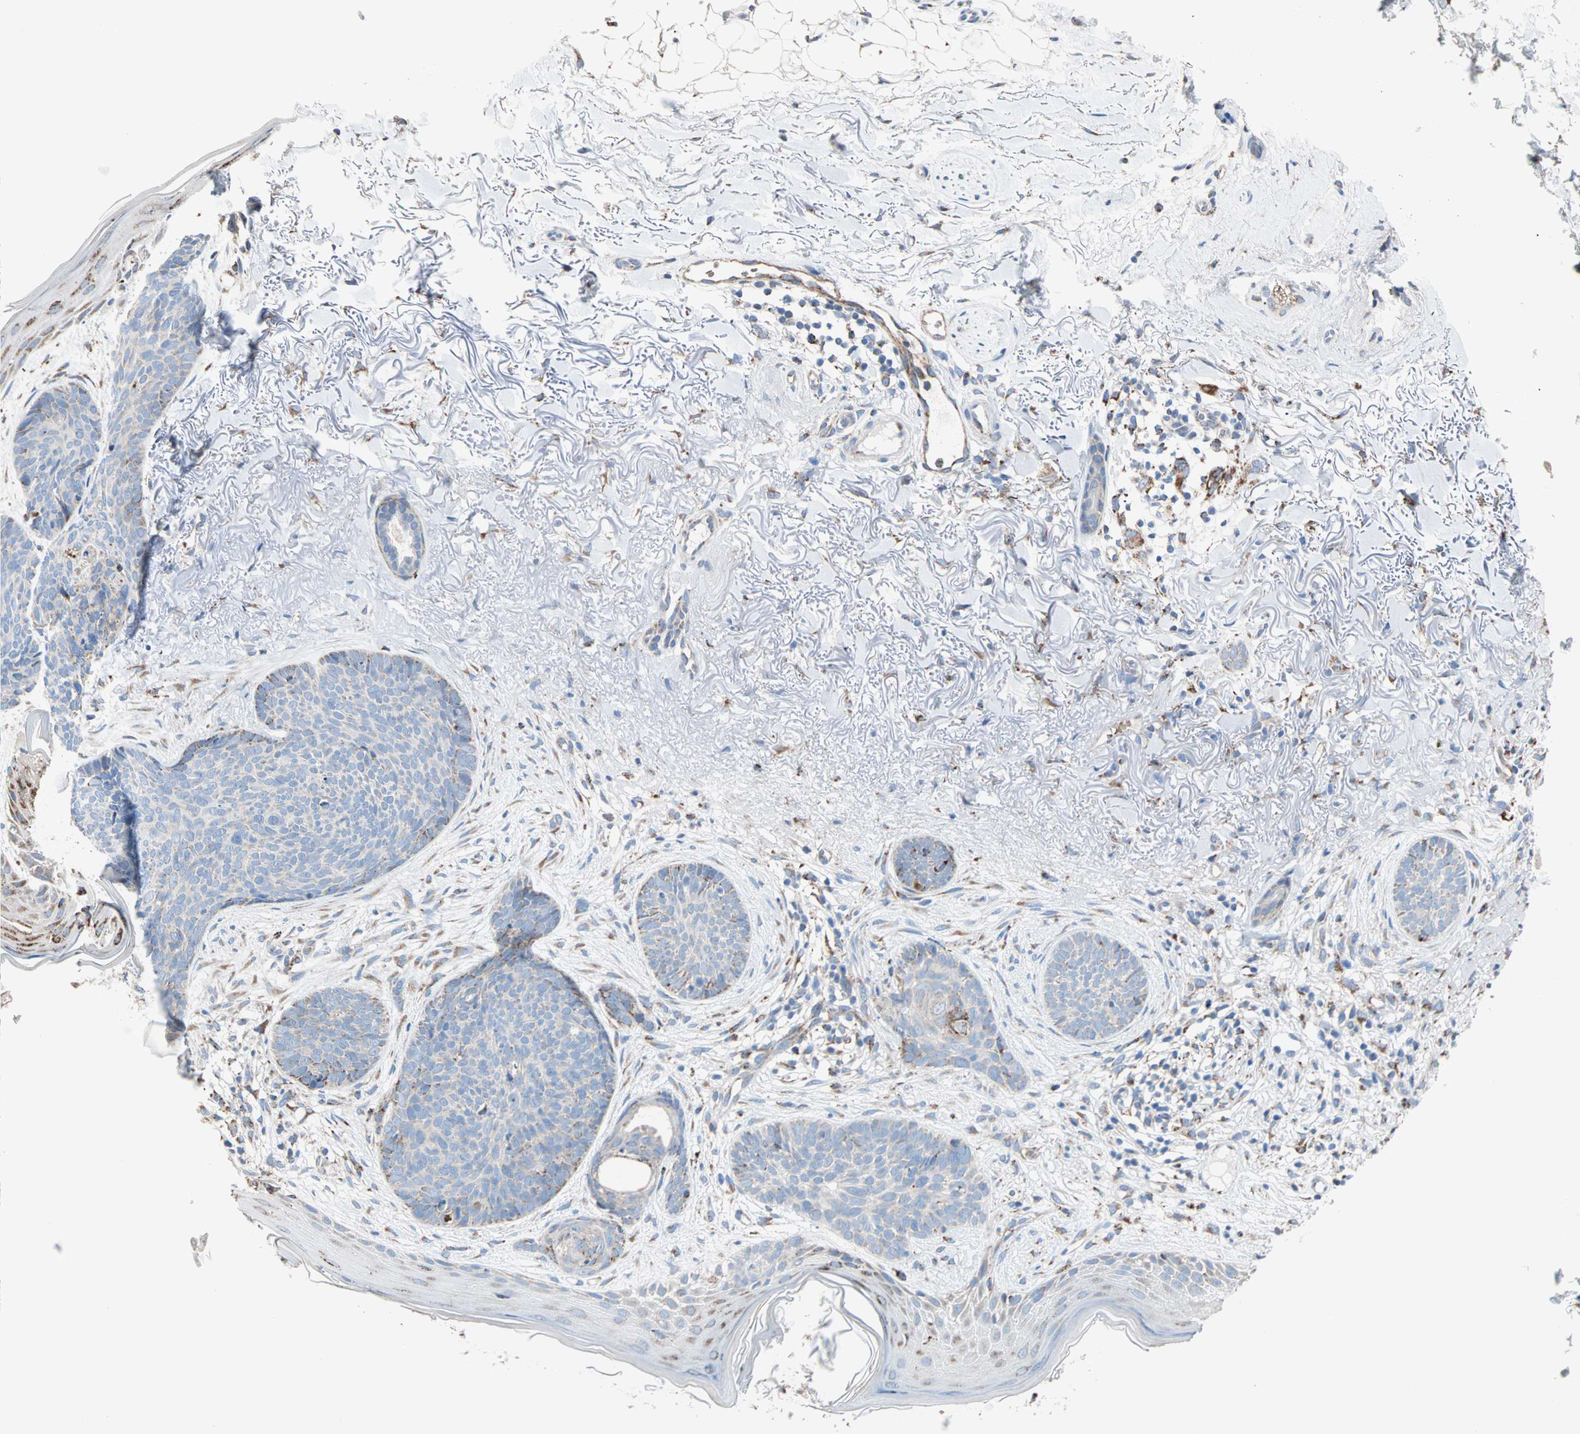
{"staining": {"intensity": "moderate", "quantity": "<25%", "location": "cytoplasmic/membranous"}, "tissue": "skin cancer", "cell_type": "Tumor cells", "image_type": "cancer", "snomed": [{"axis": "morphology", "description": "Normal tissue, NOS"}, {"axis": "morphology", "description": "Basal cell carcinoma"}, {"axis": "topography", "description": "Skin"}], "caption": "Moderate cytoplasmic/membranous protein expression is identified in approximately <25% of tumor cells in skin basal cell carcinoma.", "gene": "TST", "patient": {"sex": "female", "age": 70}}